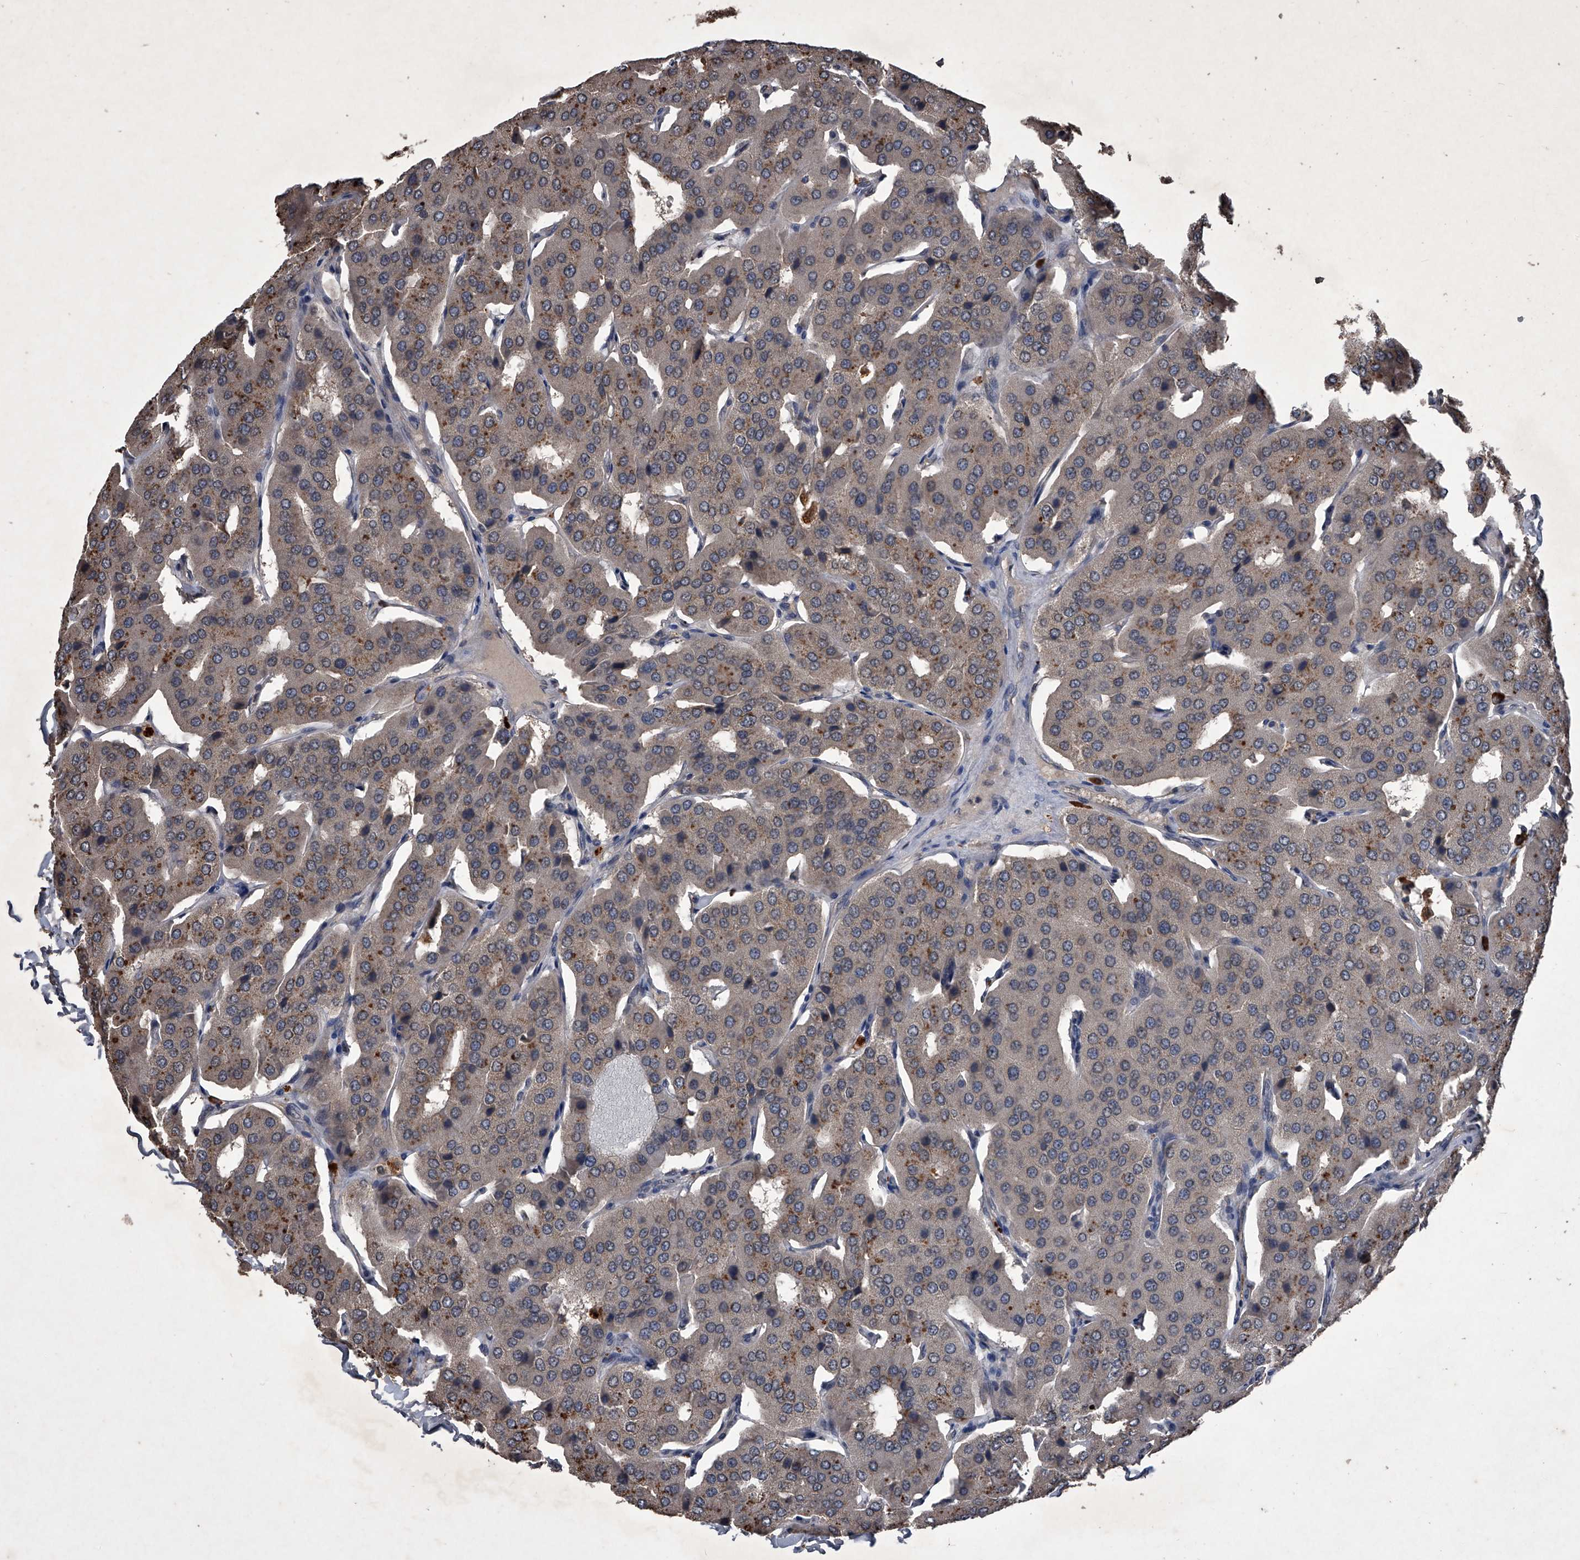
{"staining": {"intensity": "negative", "quantity": "none", "location": "none"}, "tissue": "parathyroid gland", "cell_type": "Glandular cells", "image_type": "normal", "snomed": [{"axis": "morphology", "description": "Normal tissue, NOS"}, {"axis": "morphology", "description": "Adenoma, NOS"}, {"axis": "topography", "description": "Parathyroid gland"}], "caption": "Immunohistochemistry (IHC) histopathology image of benign parathyroid gland stained for a protein (brown), which shows no positivity in glandular cells. The staining is performed using DAB (3,3'-diaminobenzidine) brown chromogen with nuclei counter-stained in using hematoxylin.", "gene": "MAPKAP1", "patient": {"sex": "female", "age": 86}}